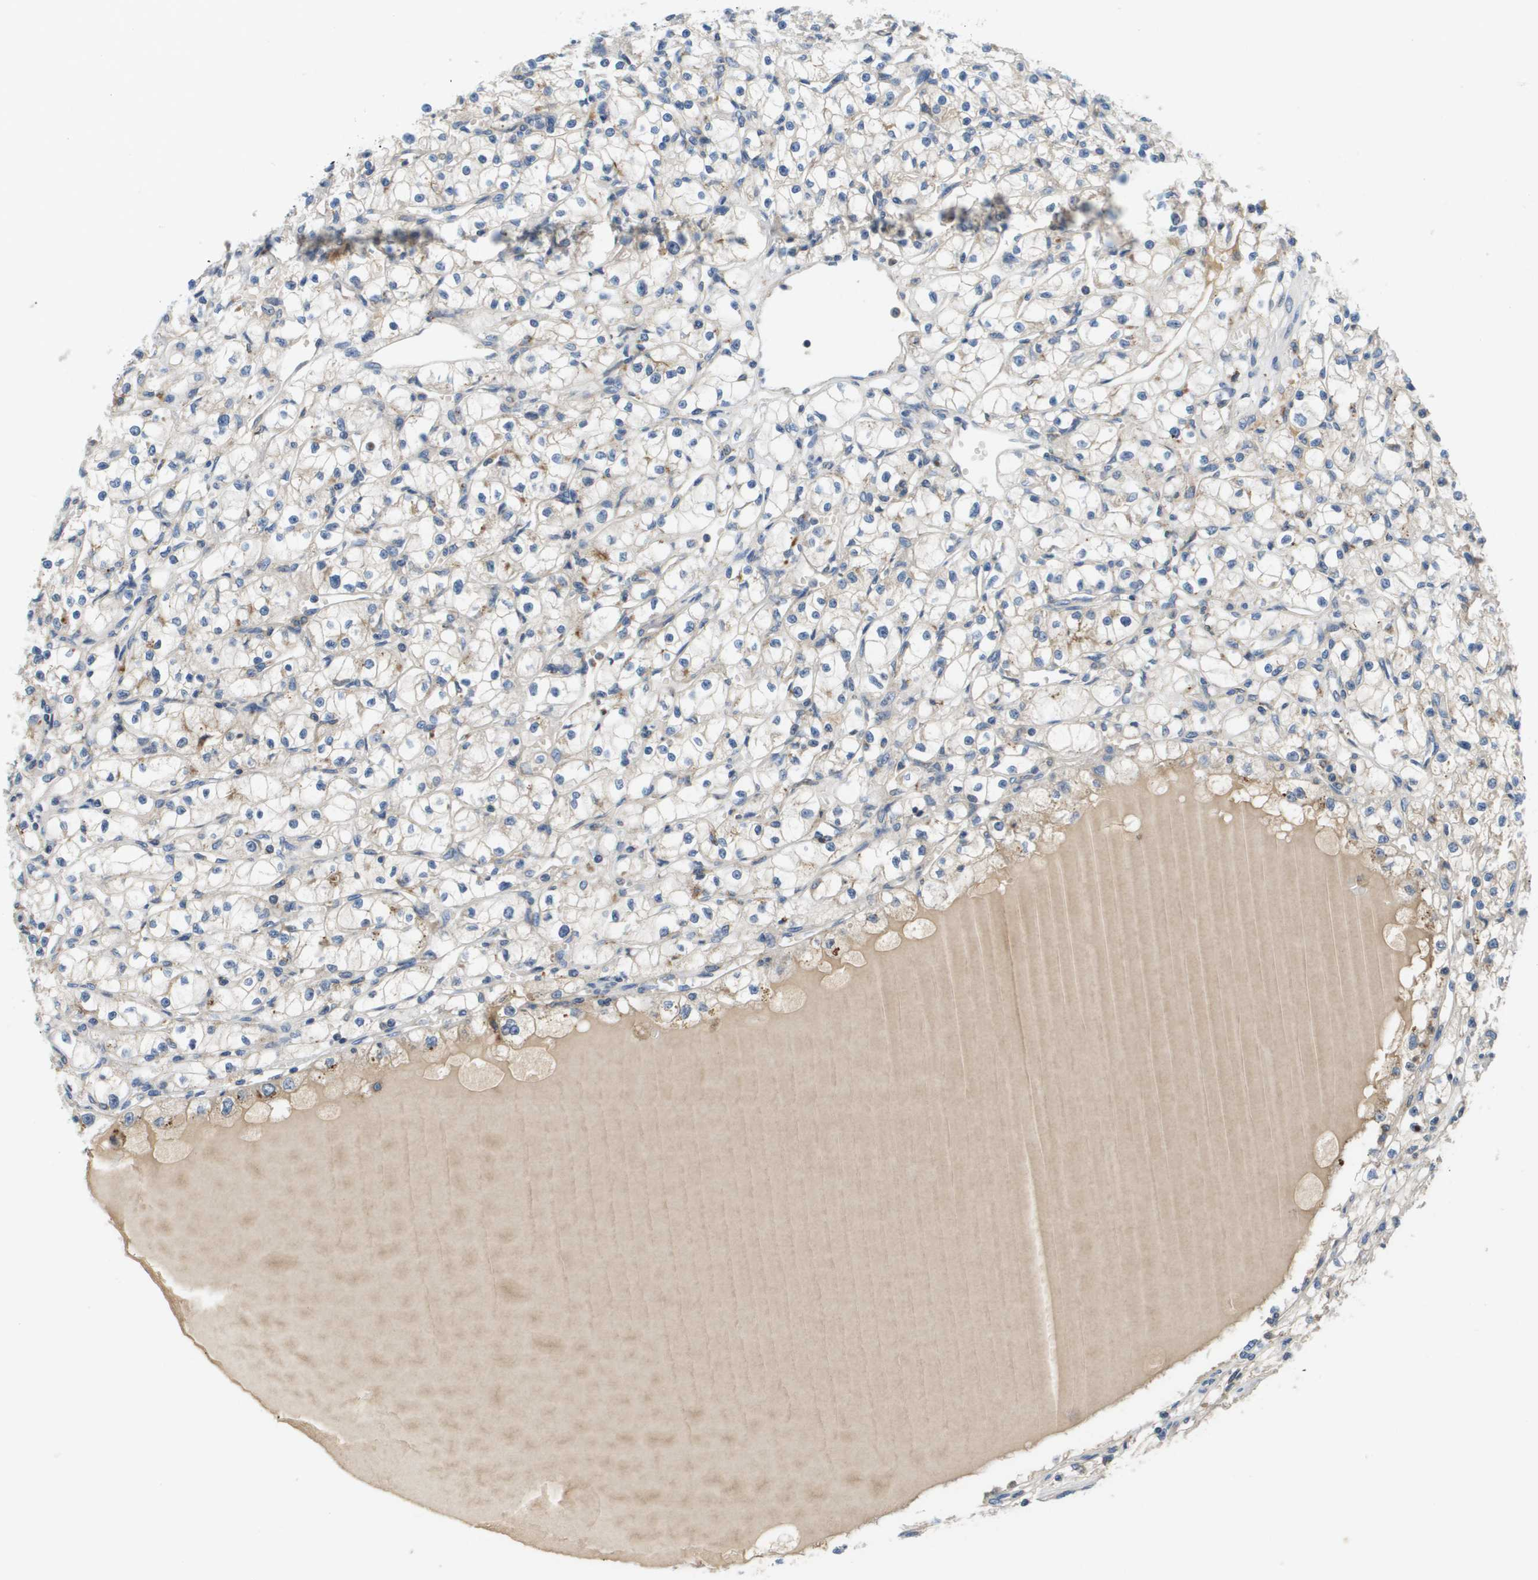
{"staining": {"intensity": "weak", "quantity": "25%-75%", "location": "cytoplasmic/membranous"}, "tissue": "renal cancer", "cell_type": "Tumor cells", "image_type": "cancer", "snomed": [{"axis": "morphology", "description": "Adenocarcinoma, NOS"}, {"axis": "topography", "description": "Kidney"}], "caption": "Adenocarcinoma (renal) stained for a protein (brown) demonstrates weak cytoplasmic/membranous positive positivity in approximately 25%-75% of tumor cells.", "gene": "SLC25A20", "patient": {"sex": "male", "age": 56}}